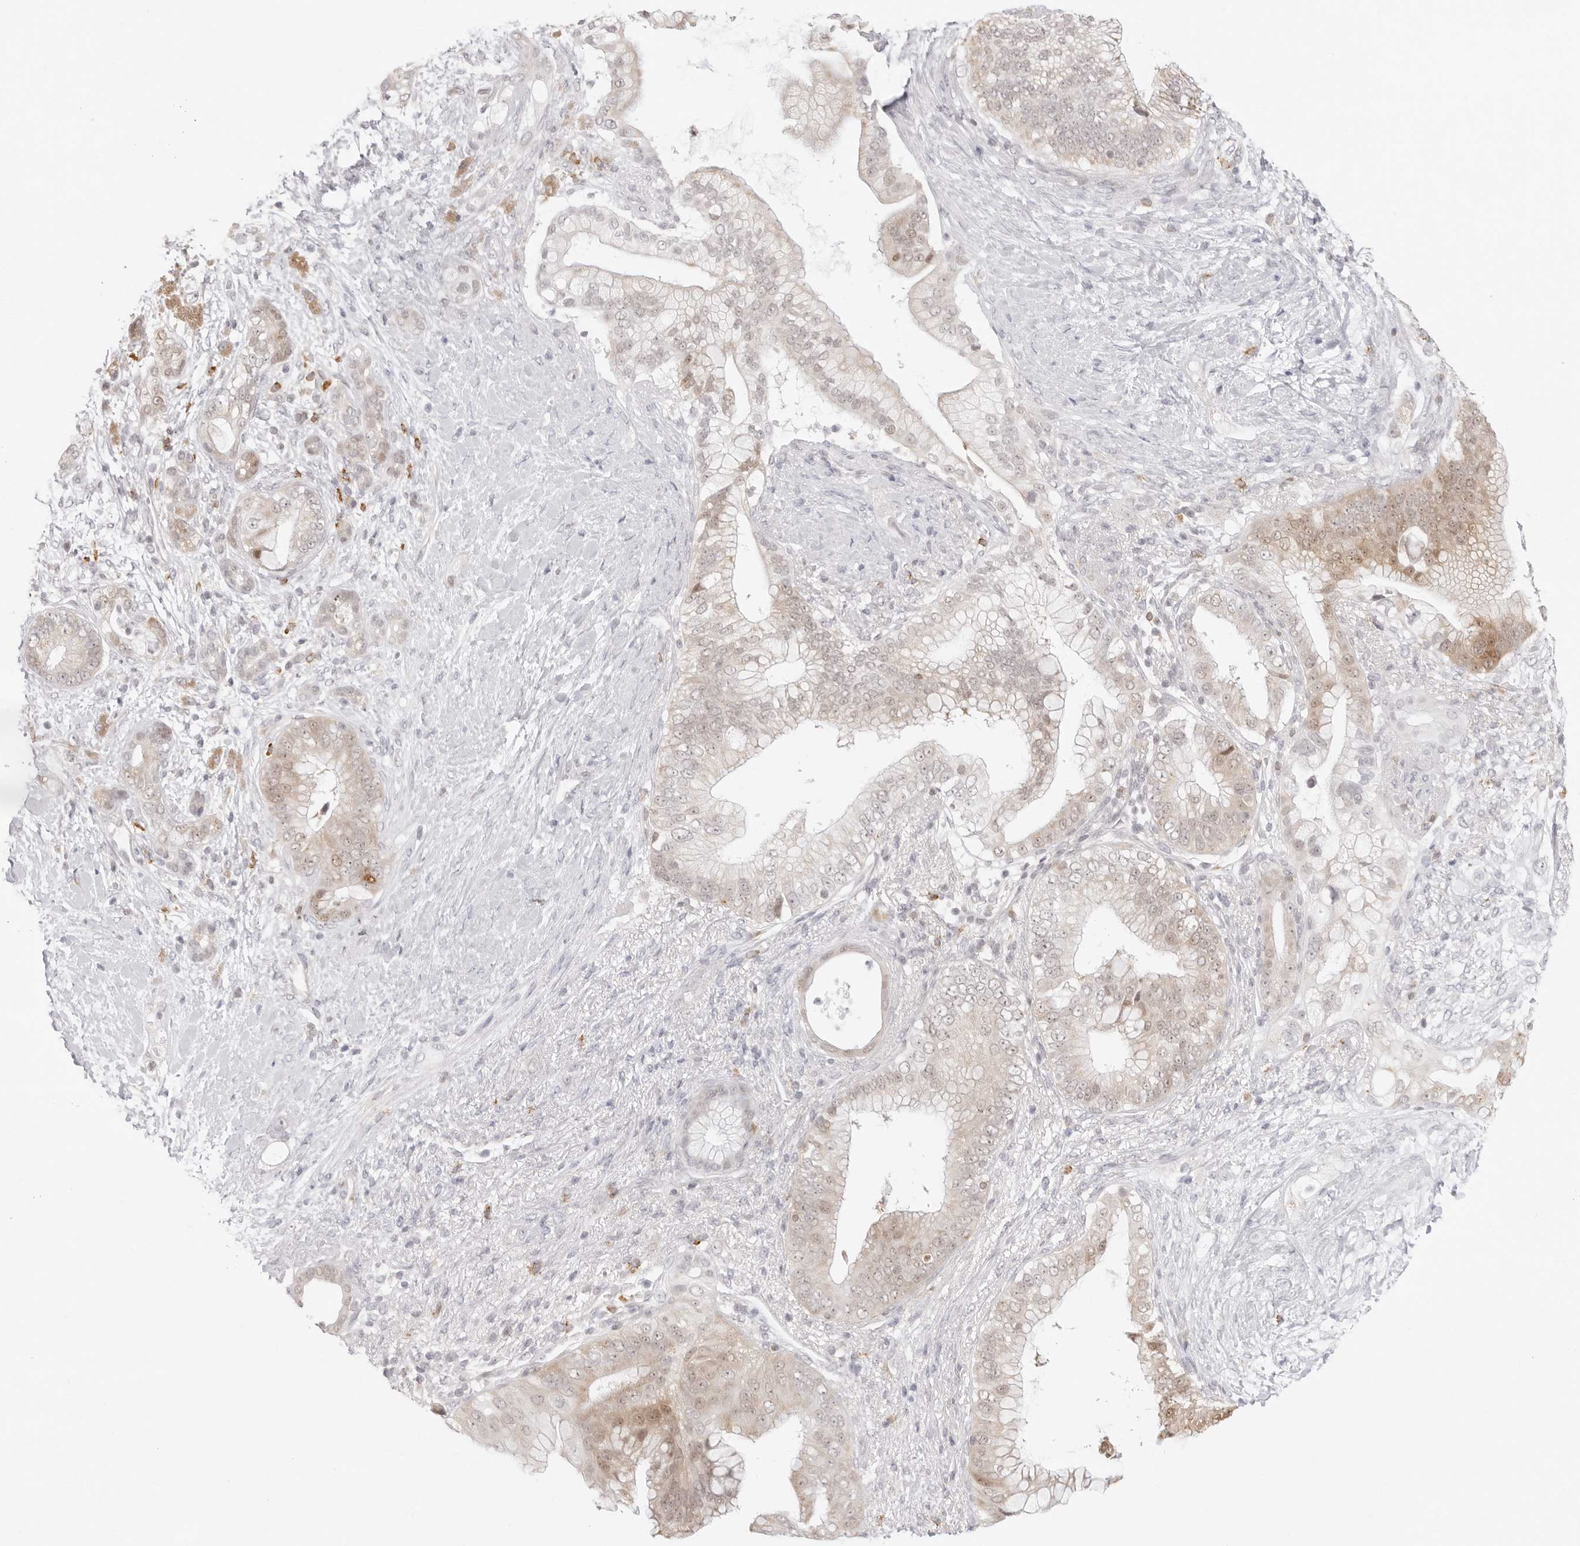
{"staining": {"intensity": "weak", "quantity": "25%-75%", "location": "cytoplasmic/membranous"}, "tissue": "pancreatic cancer", "cell_type": "Tumor cells", "image_type": "cancer", "snomed": [{"axis": "morphology", "description": "Adenocarcinoma, NOS"}, {"axis": "topography", "description": "Pancreas"}], "caption": "Adenocarcinoma (pancreatic) stained with a protein marker demonstrates weak staining in tumor cells.", "gene": "FDPS", "patient": {"sex": "male", "age": 53}}